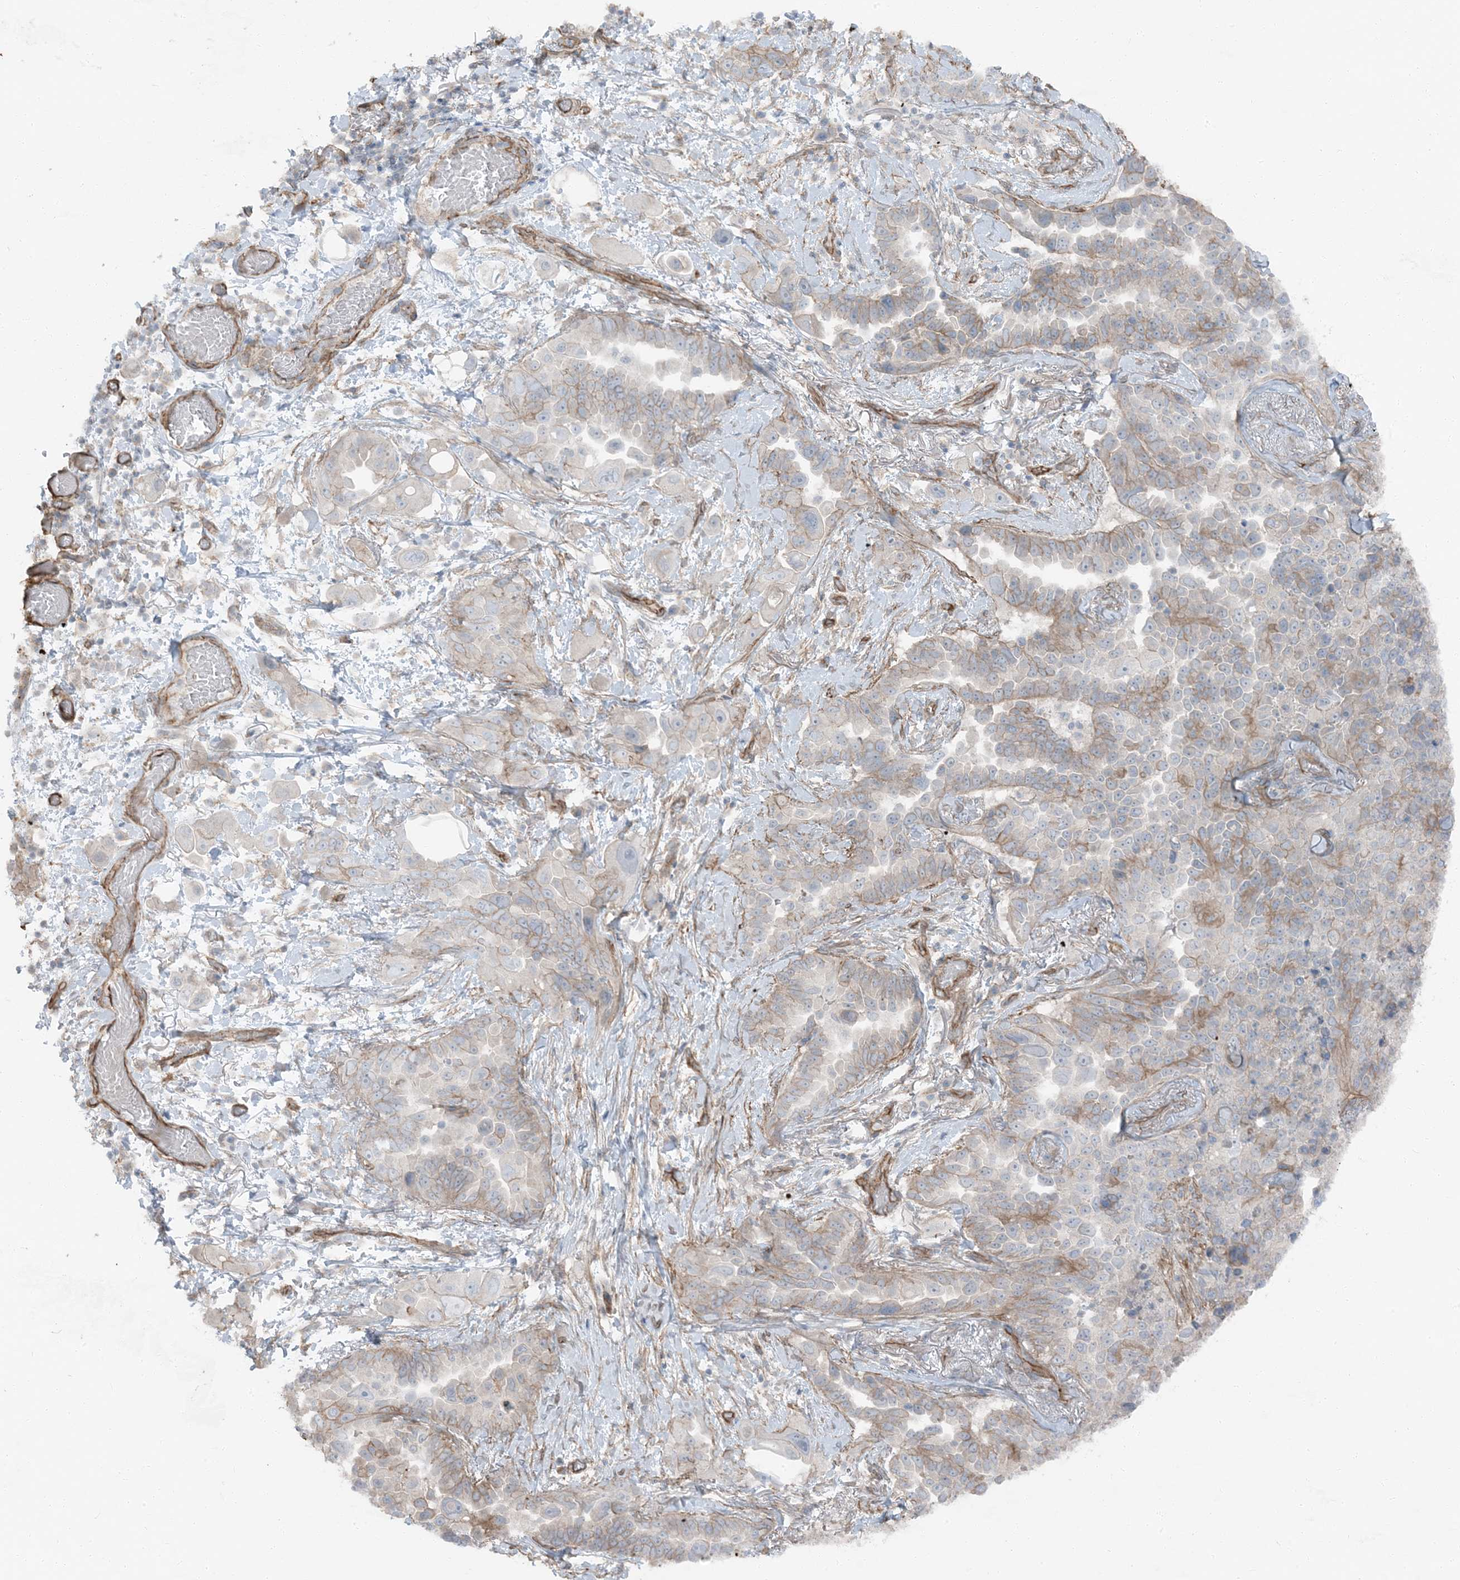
{"staining": {"intensity": "weak", "quantity": "<25%", "location": "cytoplasmic/membranous"}, "tissue": "lung cancer", "cell_type": "Tumor cells", "image_type": "cancer", "snomed": [{"axis": "morphology", "description": "Adenocarcinoma, NOS"}, {"axis": "topography", "description": "Lung"}], "caption": "High magnification brightfield microscopy of lung adenocarcinoma stained with DAB (3,3'-diaminobenzidine) (brown) and counterstained with hematoxylin (blue): tumor cells show no significant expression.", "gene": "ZFP90", "patient": {"sex": "female", "age": 67}}